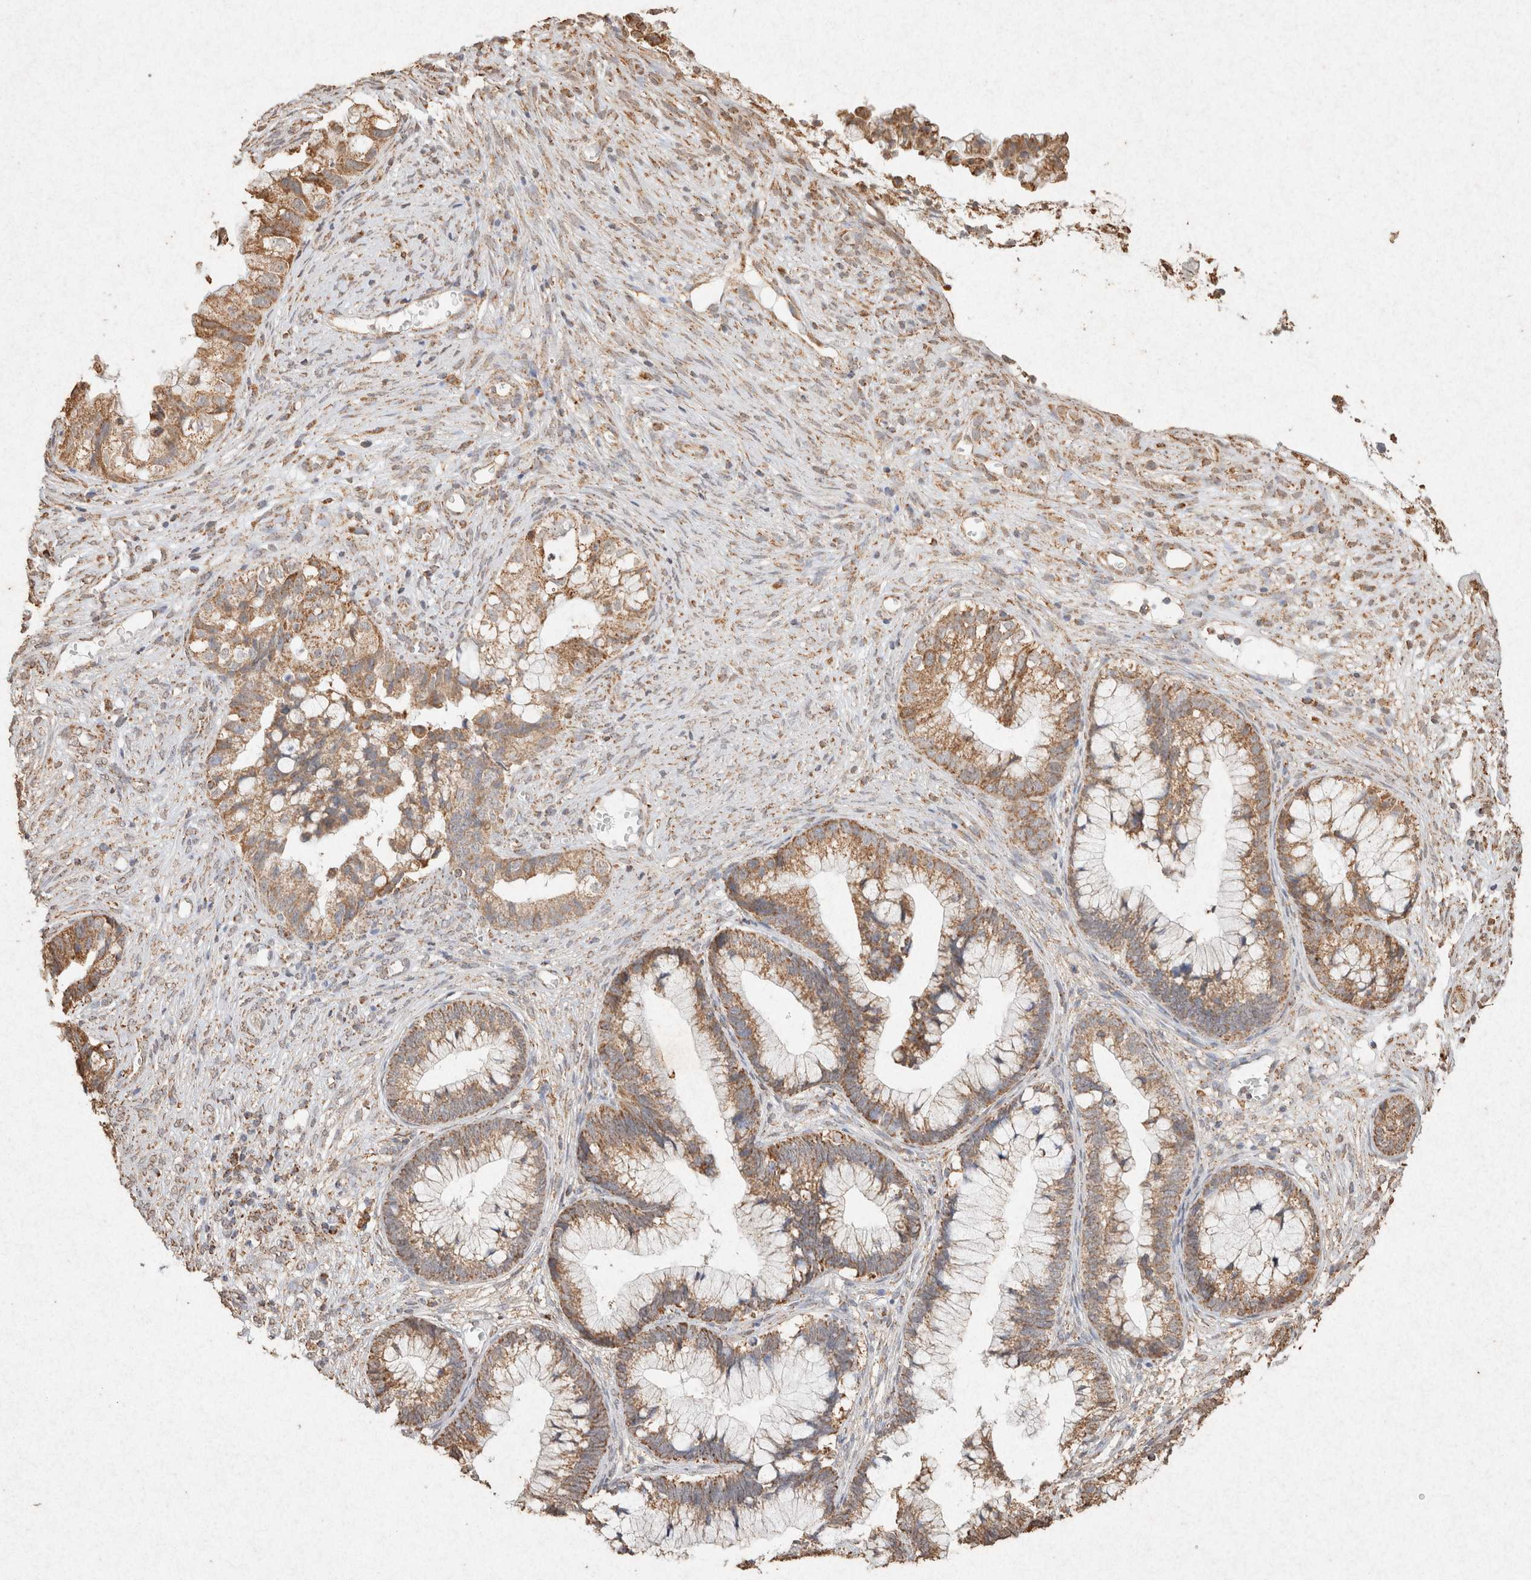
{"staining": {"intensity": "moderate", "quantity": ">75%", "location": "cytoplasmic/membranous"}, "tissue": "cervical cancer", "cell_type": "Tumor cells", "image_type": "cancer", "snomed": [{"axis": "morphology", "description": "Adenocarcinoma, NOS"}, {"axis": "topography", "description": "Cervix"}], "caption": "Immunohistochemical staining of cervical adenocarcinoma exhibits medium levels of moderate cytoplasmic/membranous protein positivity in about >75% of tumor cells.", "gene": "SDC2", "patient": {"sex": "female", "age": 44}}